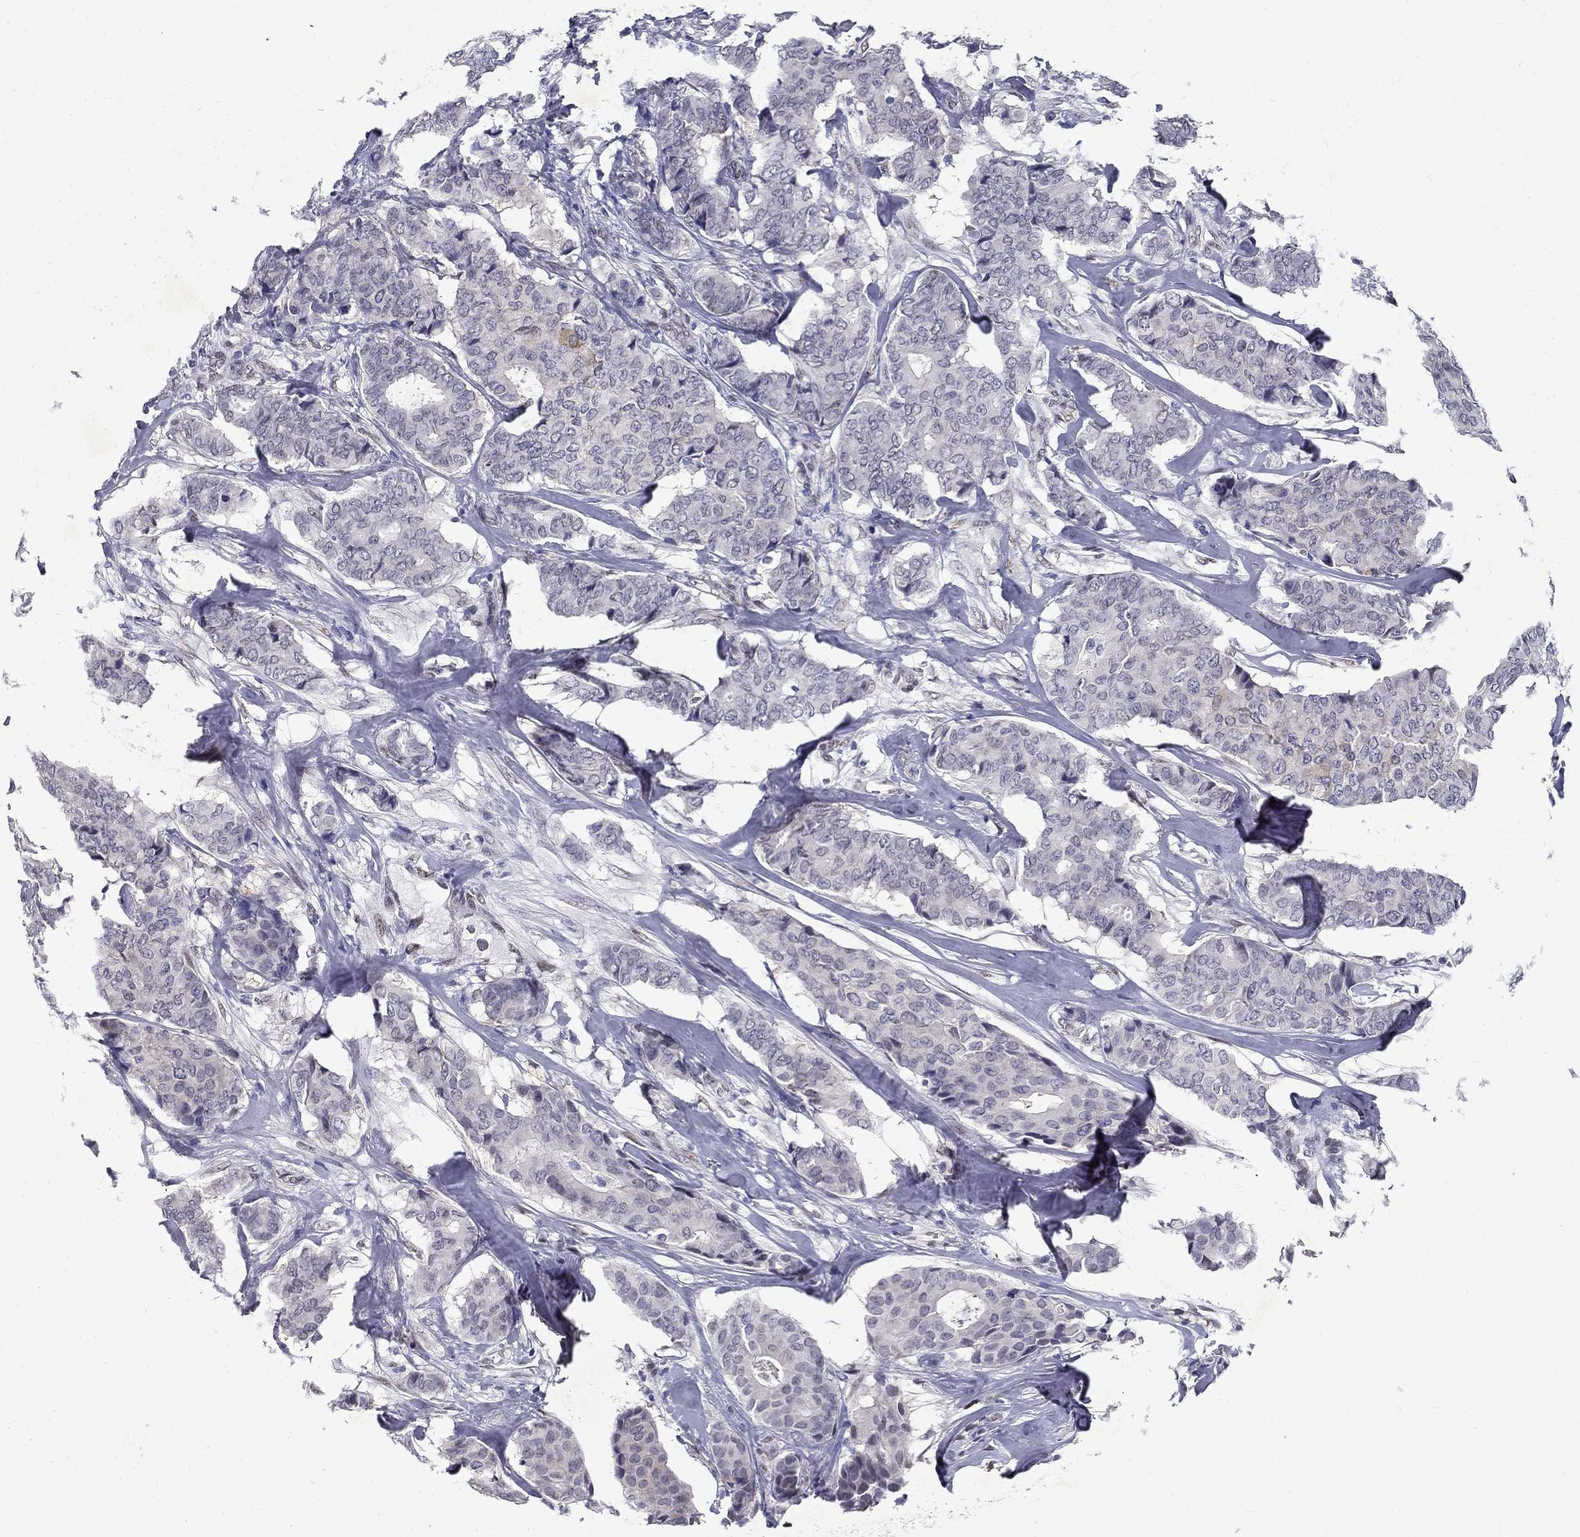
{"staining": {"intensity": "negative", "quantity": "none", "location": "none"}, "tissue": "breast cancer", "cell_type": "Tumor cells", "image_type": "cancer", "snomed": [{"axis": "morphology", "description": "Duct carcinoma"}, {"axis": "topography", "description": "Breast"}], "caption": "IHC image of neoplastic tissue: human intraductal carcinoma (breast) stained with DAB demonstrates no significant protein staining in tumor cells.", "gene": "RBFOX1", "patient": {"sex": "female", "age": 75}}